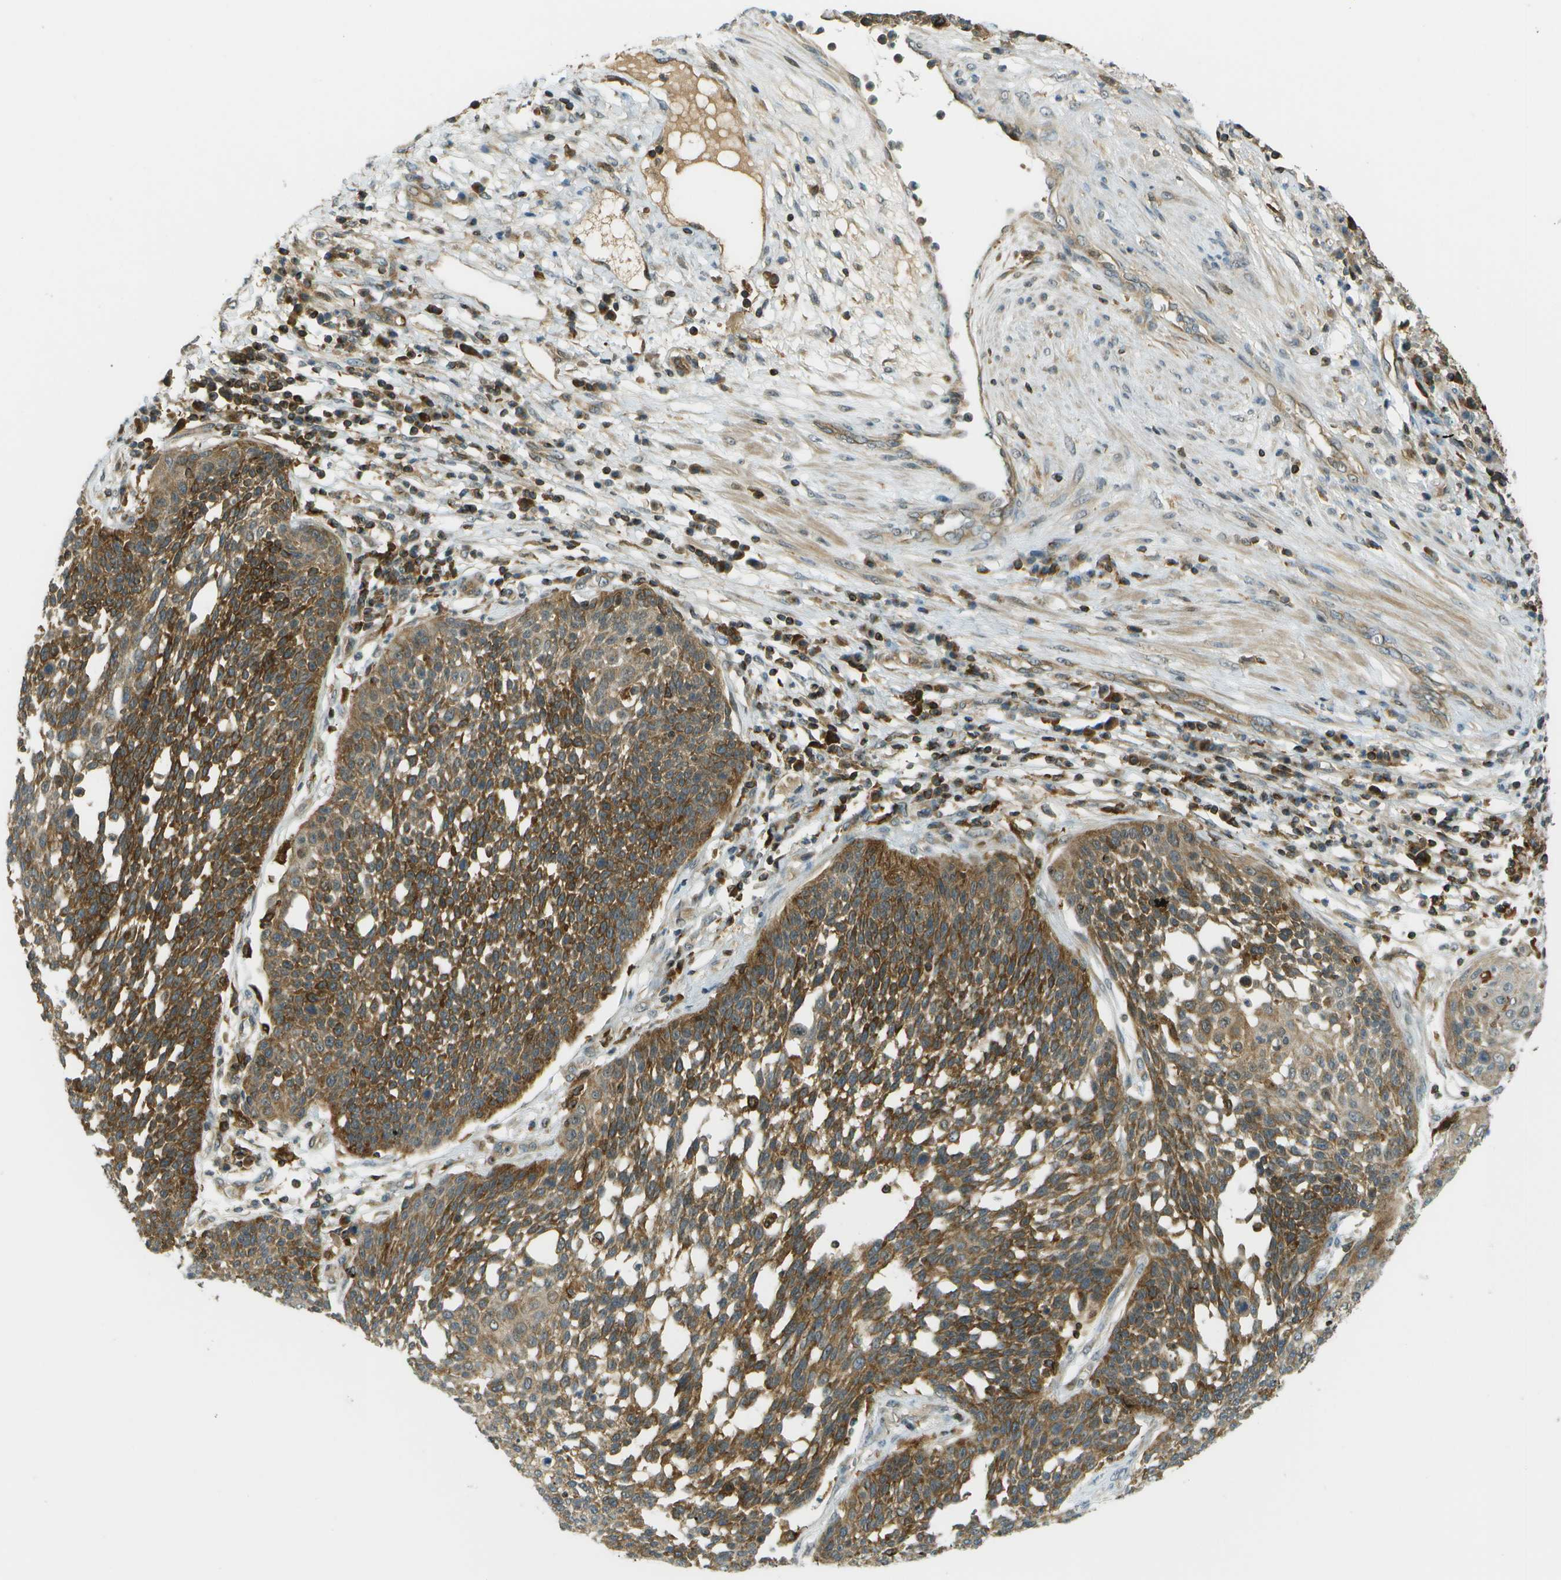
{"staining": {"intensity": "weak", "quantity": ">75%", "location": "cytoplasmic/membranous"}, "tissue": "cervical cancer", "cell_type": "Tumor cells", "image_type": "cancer", "snomed": [{"axis": "morphology", "description": "Squamous cell carcinoma, NOS"}, {"axis": "topography", "description": "Cervix"}], "caption": "An image showing weak cytoplasmic/membranous expression in about >75% of tumor cells in cervical squamous cell carcinoma, as visualized by brown immunohistochemical staining.", "gene": "TMTC1", "patient": {"sex": "female", "age": 34}}